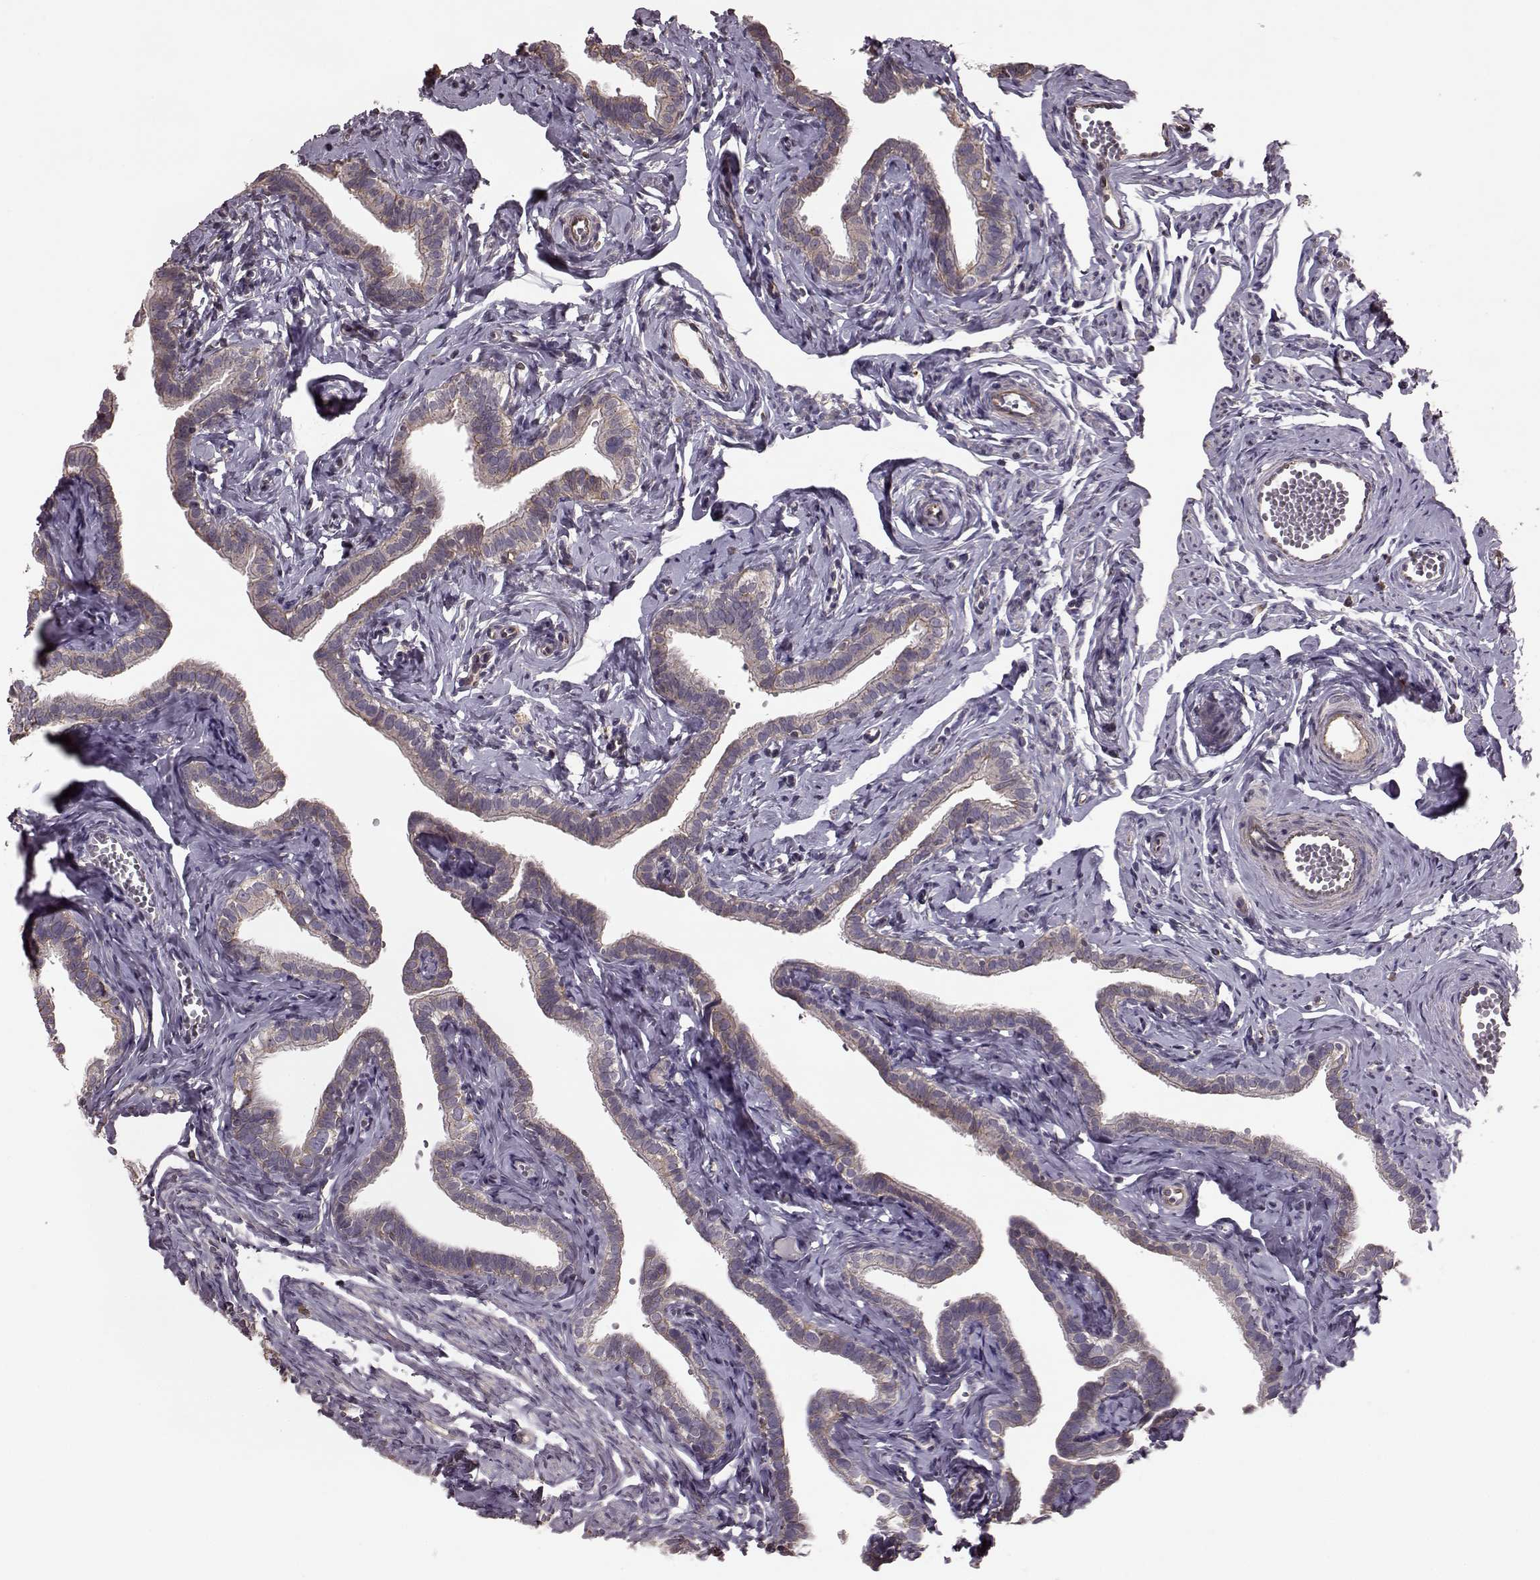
{"staining": {"intensity": "weak", "quantity": ">75%", "location": "cytoplasmic/membranous"}, "tissue": "fallopian tube", "cell_type": "Glandular cells", "image_type": "normal", "snomed": [{"axis": "morphology", "description": "Normal tissue, NOS"}, {"axis": "topography", "description": "Fallopian tube"}], "caption": "The immunohistochemical stain labels weak cytoplasmic/membranous positivity in glandular cells of unremarkable fallopian tube. The staining was performed using DAB (3,3'-diaminobenzidine) to visualize the protein expression in brown, while the nuclei were stained in blue with hematoxylin (Magnification: 20x).", "gene": "NTF3", "patient": {"sex": "female", "age": 41}}